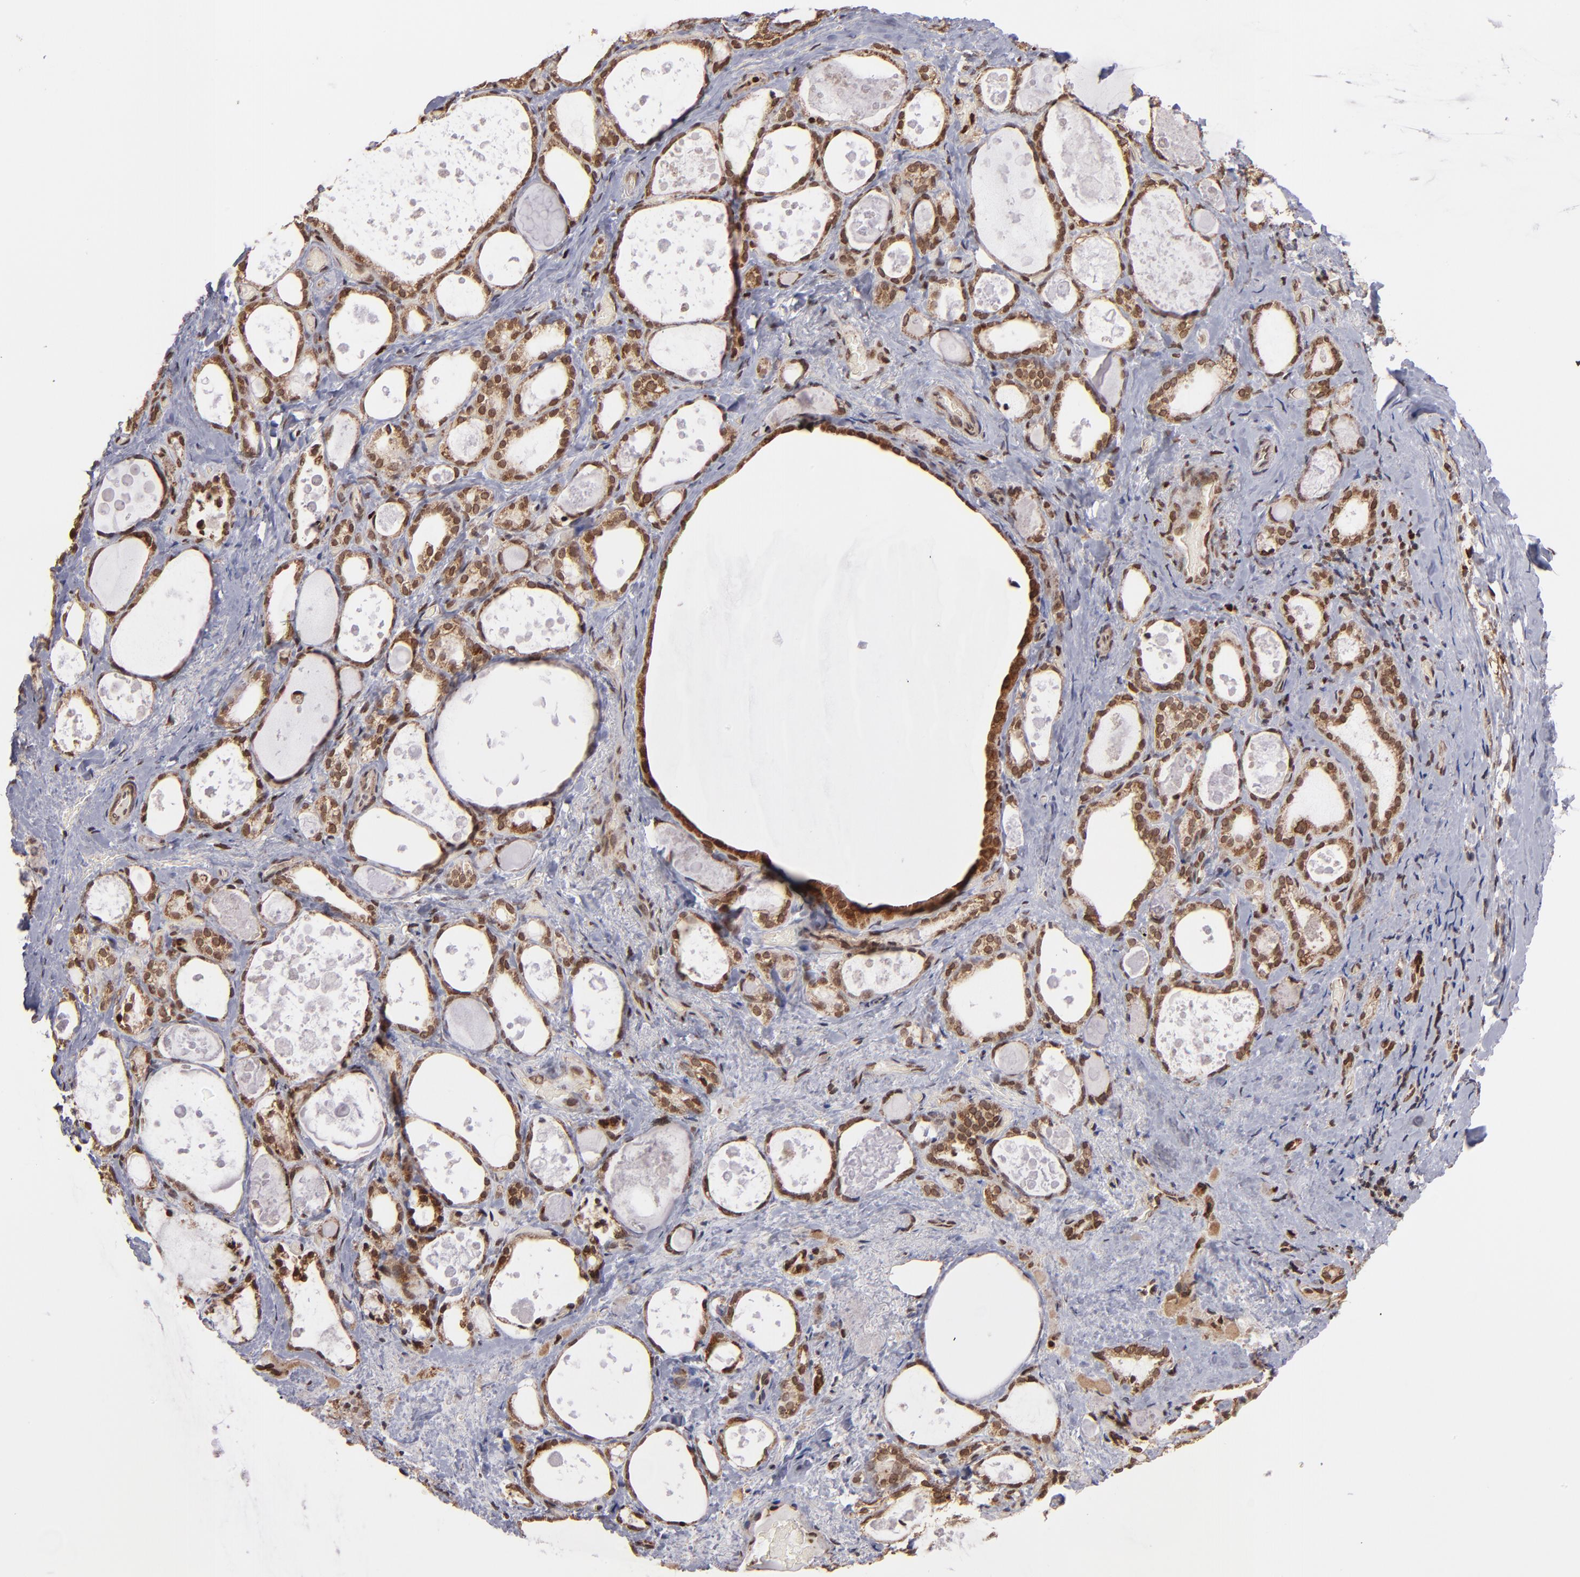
{"staining": {"intensity": "moderate", "quantity": ">75%", "location": "cytoplasmic/membranous,nuclear"}, "tissue": "thyroid gland", "cell_type": "Glandular cells", "image_type": "normal", "snomed": [{"axis": "morphology", "description": "Normal tissue, NOS"}, {"axis": "topography", "description": "Thyroid gland"}], "caption": "A photomicrograph of human thyroid gland stained for a protein demonstrates moderate cytoplasmic/membranous,nuclear brown staining in glandular cells. The staining was performed using DAB (3,3'-diaminobenzidine) to visualize the protein expression in brown, while the nuclei were stained in blue with hematoxylin (Magnification: 20x).", "gene": "TOP1MT", "patient": {"sex": "female", "age": 75}}